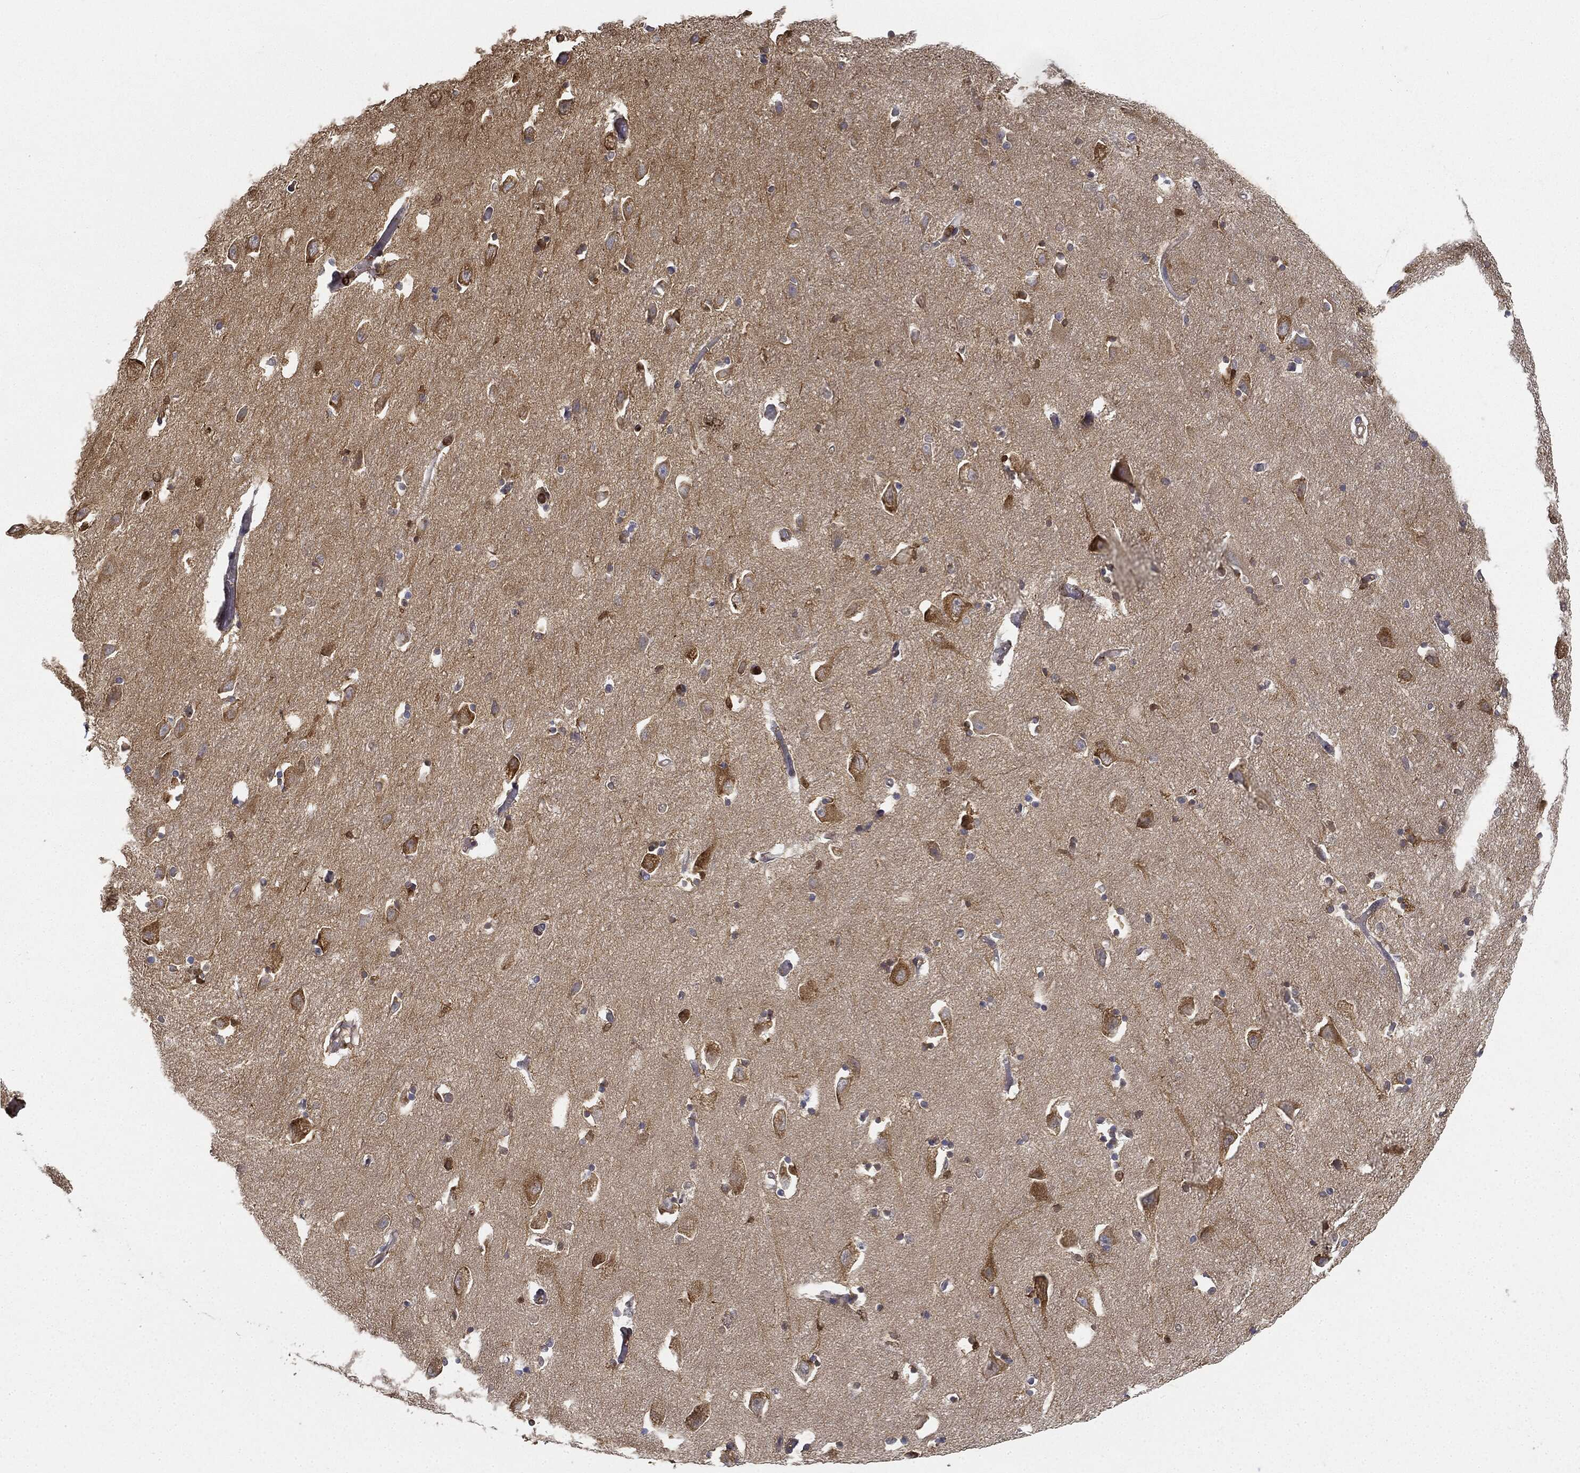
{"staining": {"intensity": "strong", "quantity": "<25%", "location": "cytoplasmic/membranous,nuclear"}, "tissue": "hippocampus", "cell_type": "Glial cells", "image_type": "normal", "snomed": [{"axis": "morphology", "description": "Normal tissue, NOS"}, {"axis": "topography", "description": "Lateral ventricle wall"}, {"axis": "topography", "description": "Hippocampus"}], "caption": "Protein positivity by immunohistochemistry displays strong cytoplasmic/membranous,nuclear positivity in about <25% of glial cells in unremarkable hippocampus.", "gene": "WDR1", "patient": {"sex": "female", "age": 63}}